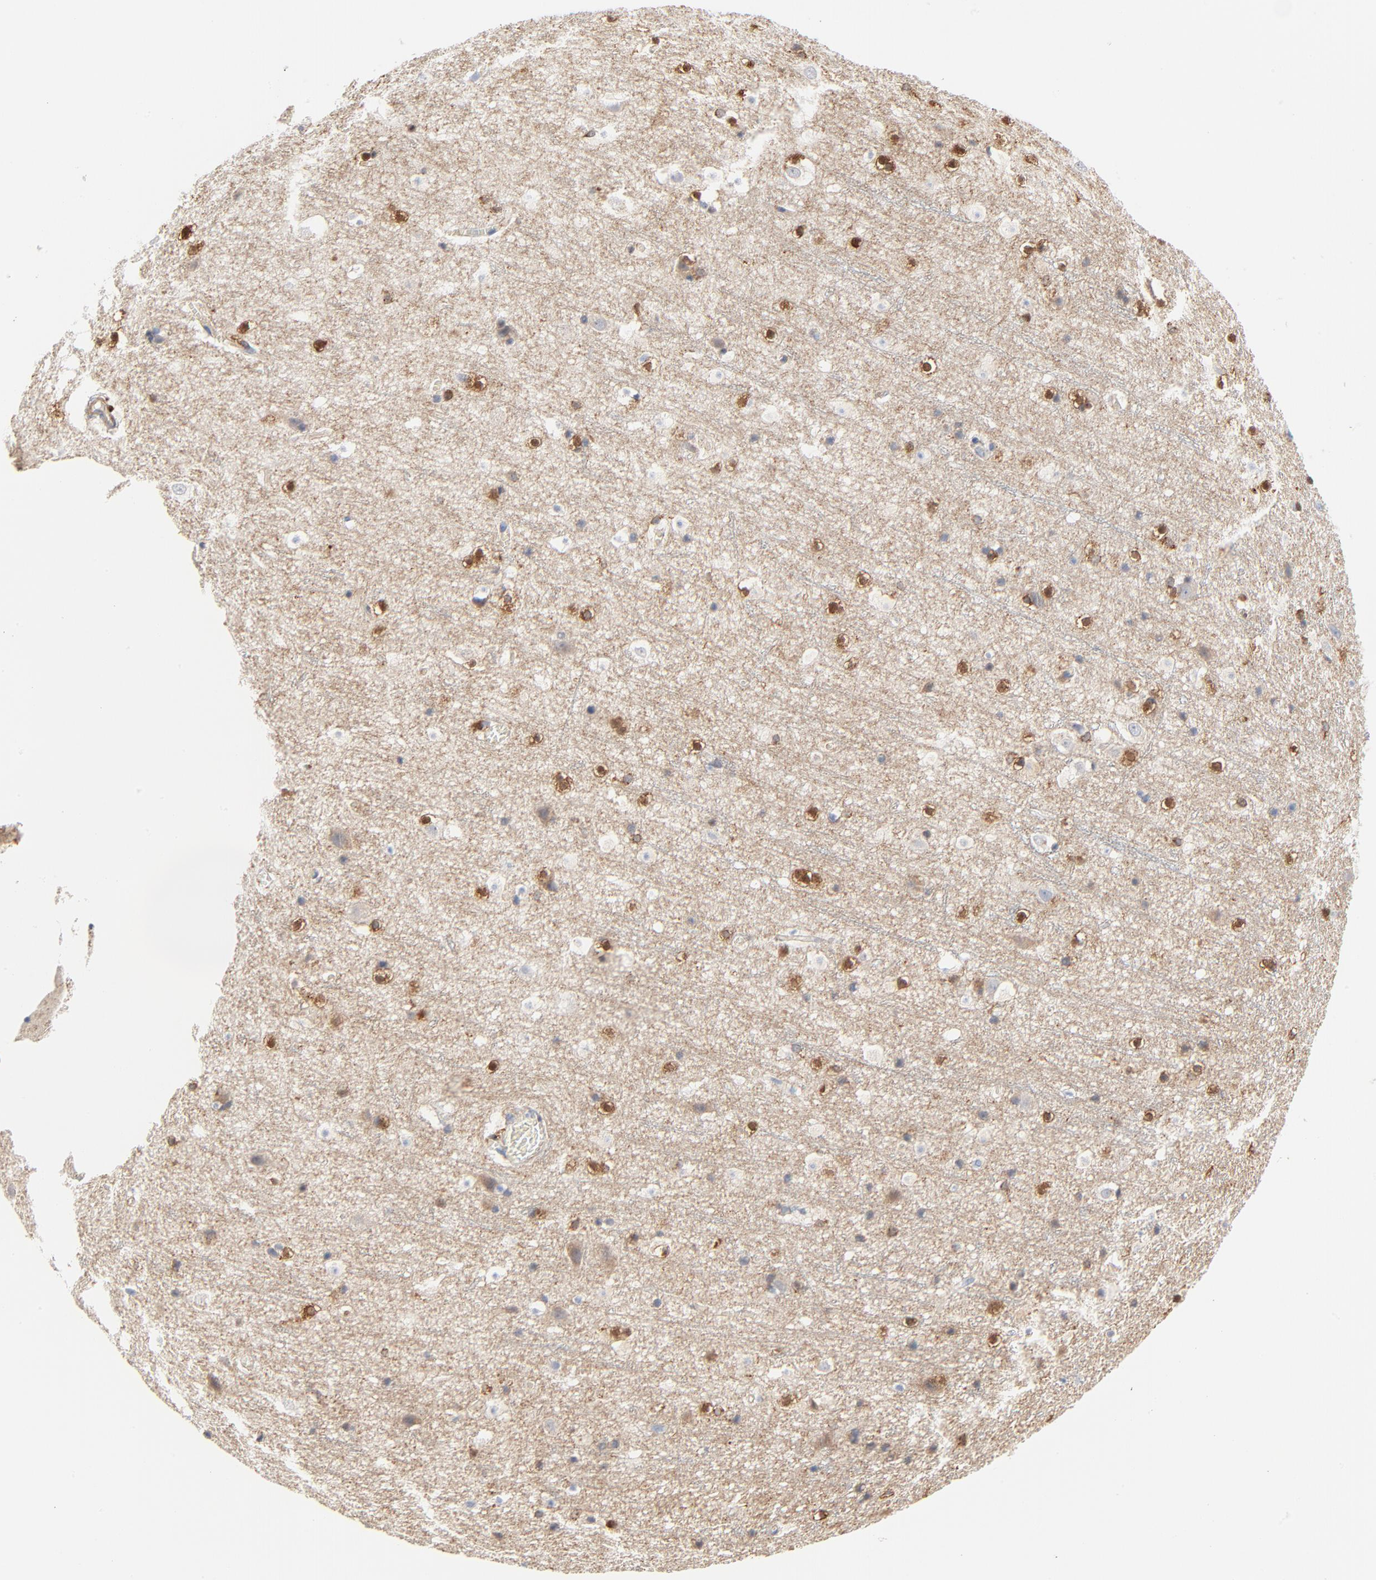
{"staining": {"intensity": "negative", "quantity": "none", "location": "none"}, "tissue": "cerebral cortex", "cell_type": "Endothelial cells", "image_type": "normal", "snomed": [{"axis": "morphology", "description": "Normal tissue, NOS"}, {"axis": "topography", "description": "Cerebral cortex"}], "caption": "Image shows no protein positivity in endothelial cells of benign cerebral cortex. Nuclei are stained in blue.", "gene": "SH3KBP1", "patient": {"sex": "male", "age": 45}}